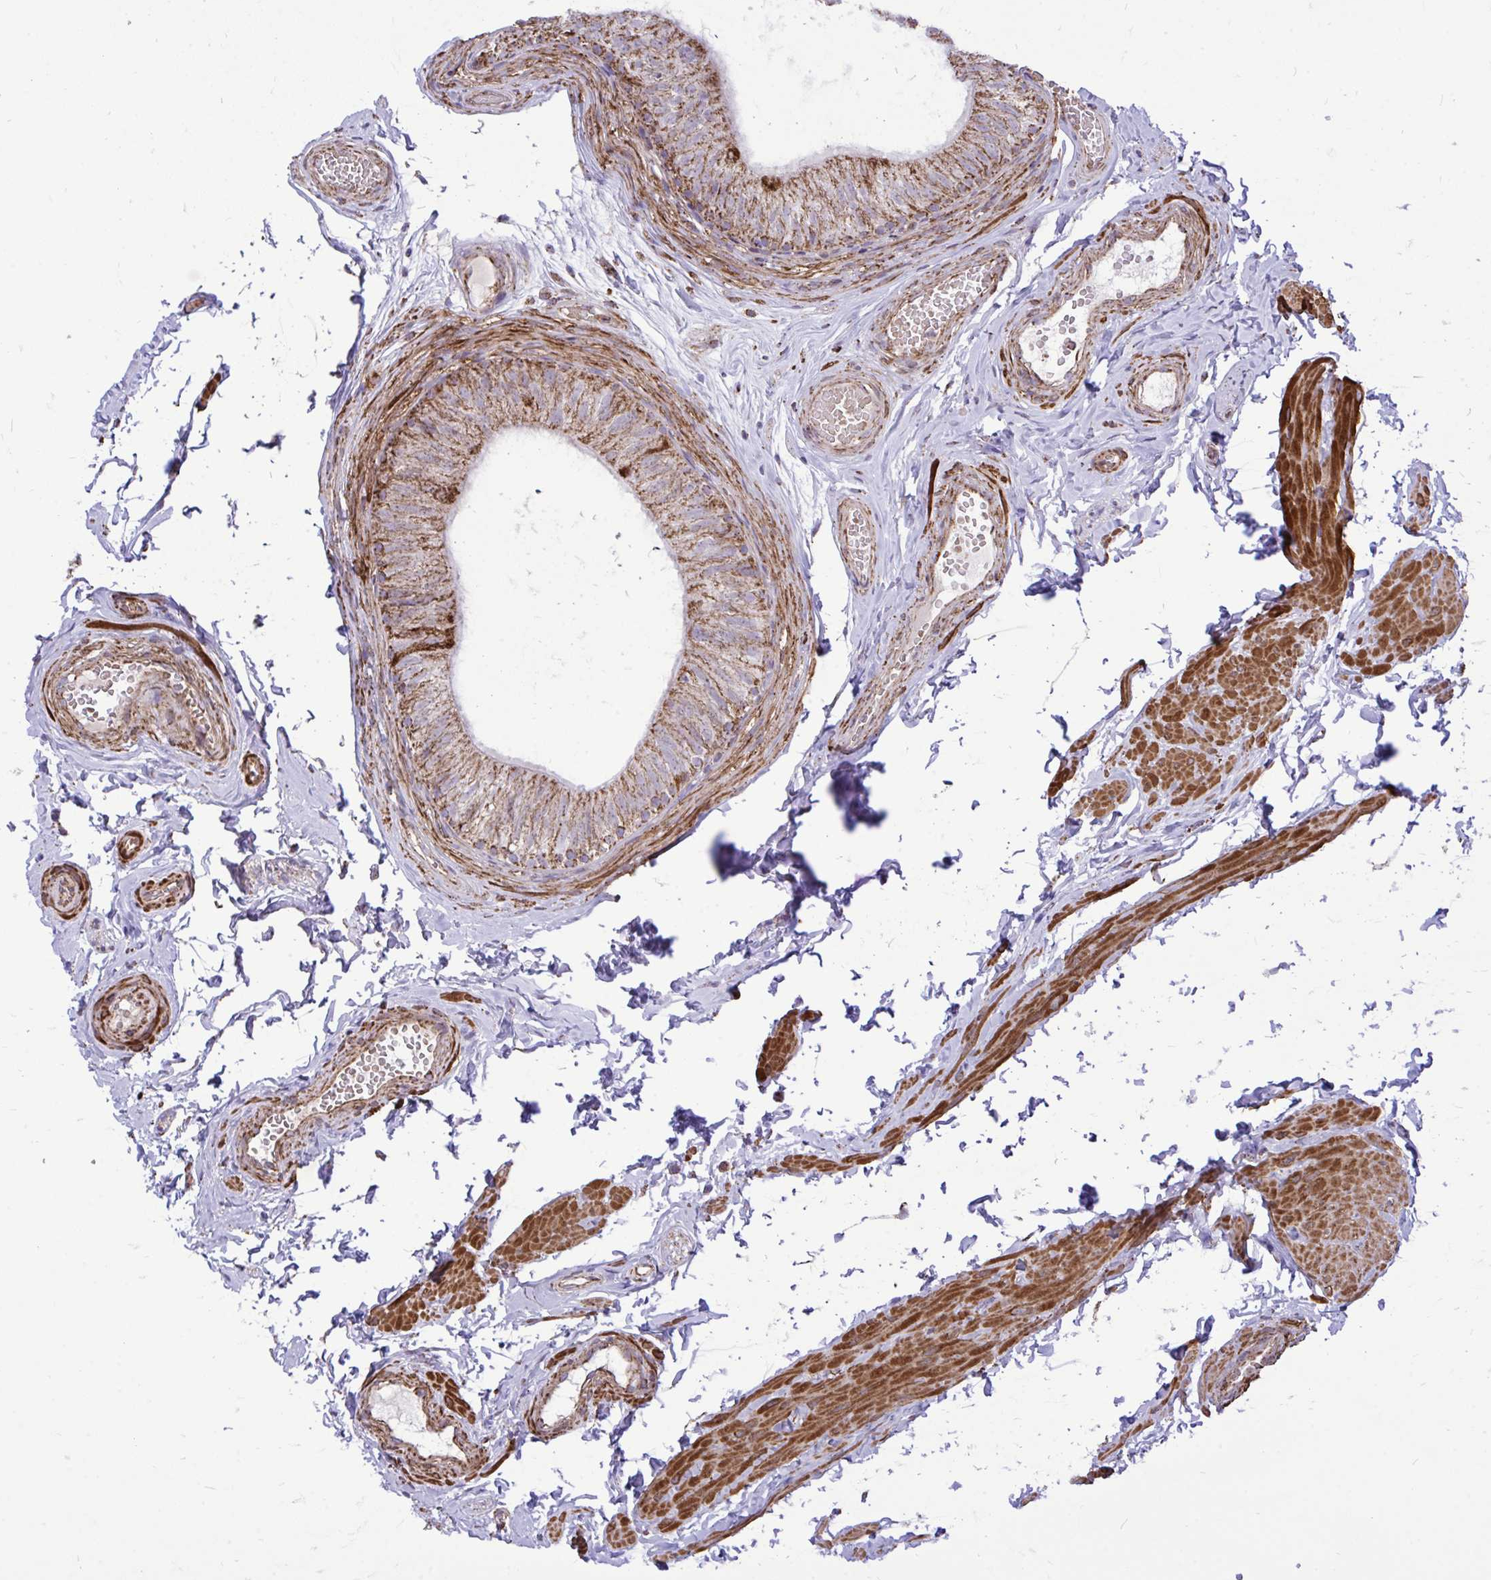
{"staining": {"intensity": "moderate", "quantity": ">75%", "location": "cytoplasmic/membranous"}, "tissue": "epididymis", "cell_type": "Glandular cells", "image_type": "normal", "snomed": [{"axis": "morphology", "description": "Normal tissue, NOS"}, {"axis": "topography", "description": "Epididymis, spermatic cord, NOS"}, {"axis": "topography", "description": "Epididymis"}, {"axis": "topography", "description": "Peripheral nerve tissue"}], "caption": "Epididymis stained with immunohistochemistry (IHC) demonstrates moderate cytoplasmic/membranous staining in approximately >75% of glandular cells.", "gene": "UBE2C", "patient": {"sex": "male", "age": 29}}